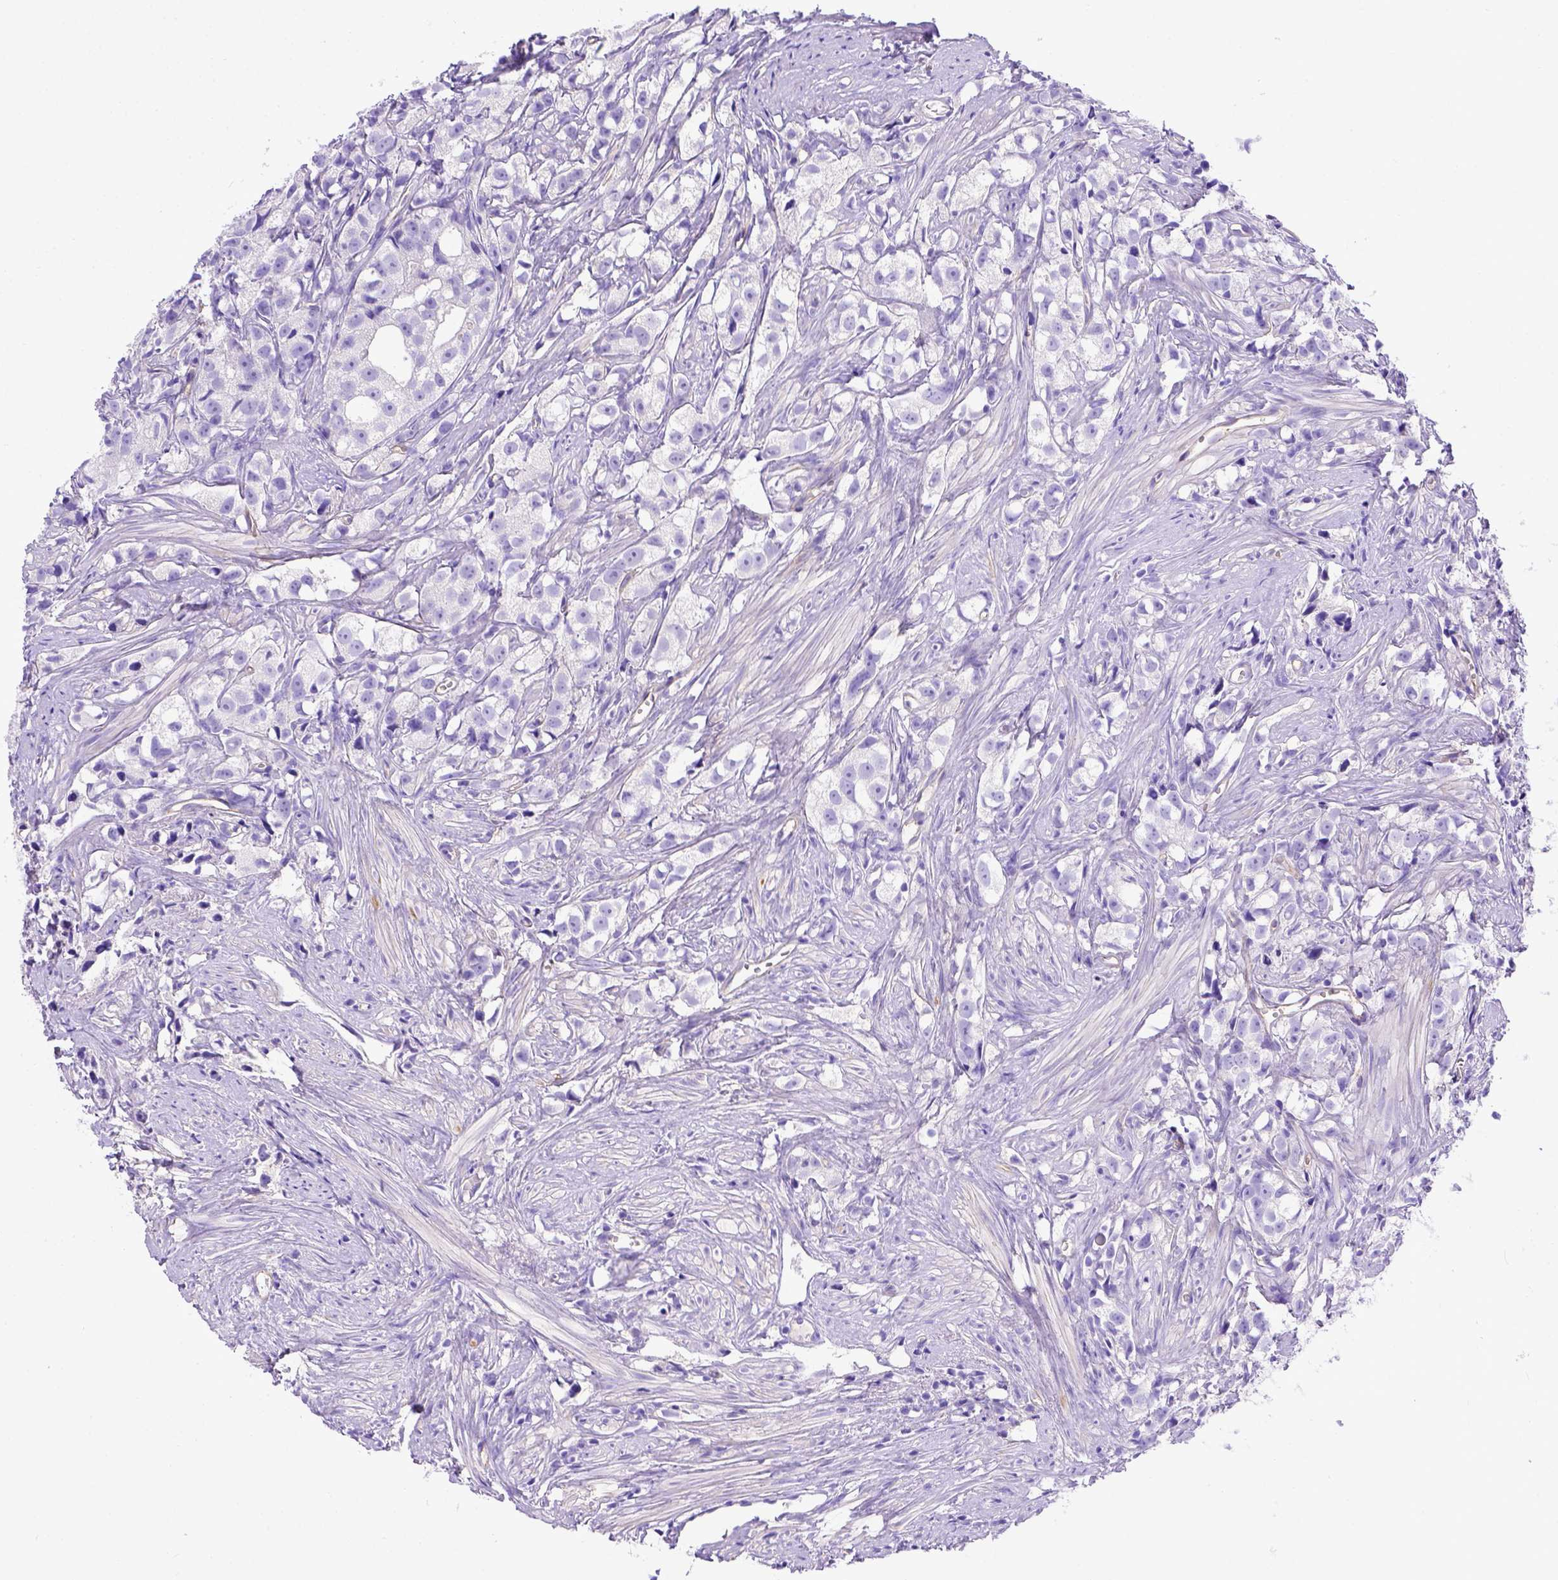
{"staining": {"intensity": "negative", "quantity": "none", "location": "none"}, "tissue": "prostate cancer", "cell_type": "Tumor cells", "image_type": "cancer", "snomed": [{"axis": "morphology", "description": "Adenocarcinoma, High grade"}, {"axis": "topography", "description": "Prostate"}], "caption": "Histopathology image shows no significant protein expression in tumor cells of prostate cancer (high-grade adenocarcinoma).", "gene": "LRRC18", "patient": {"sex": "male", "age": 68}}